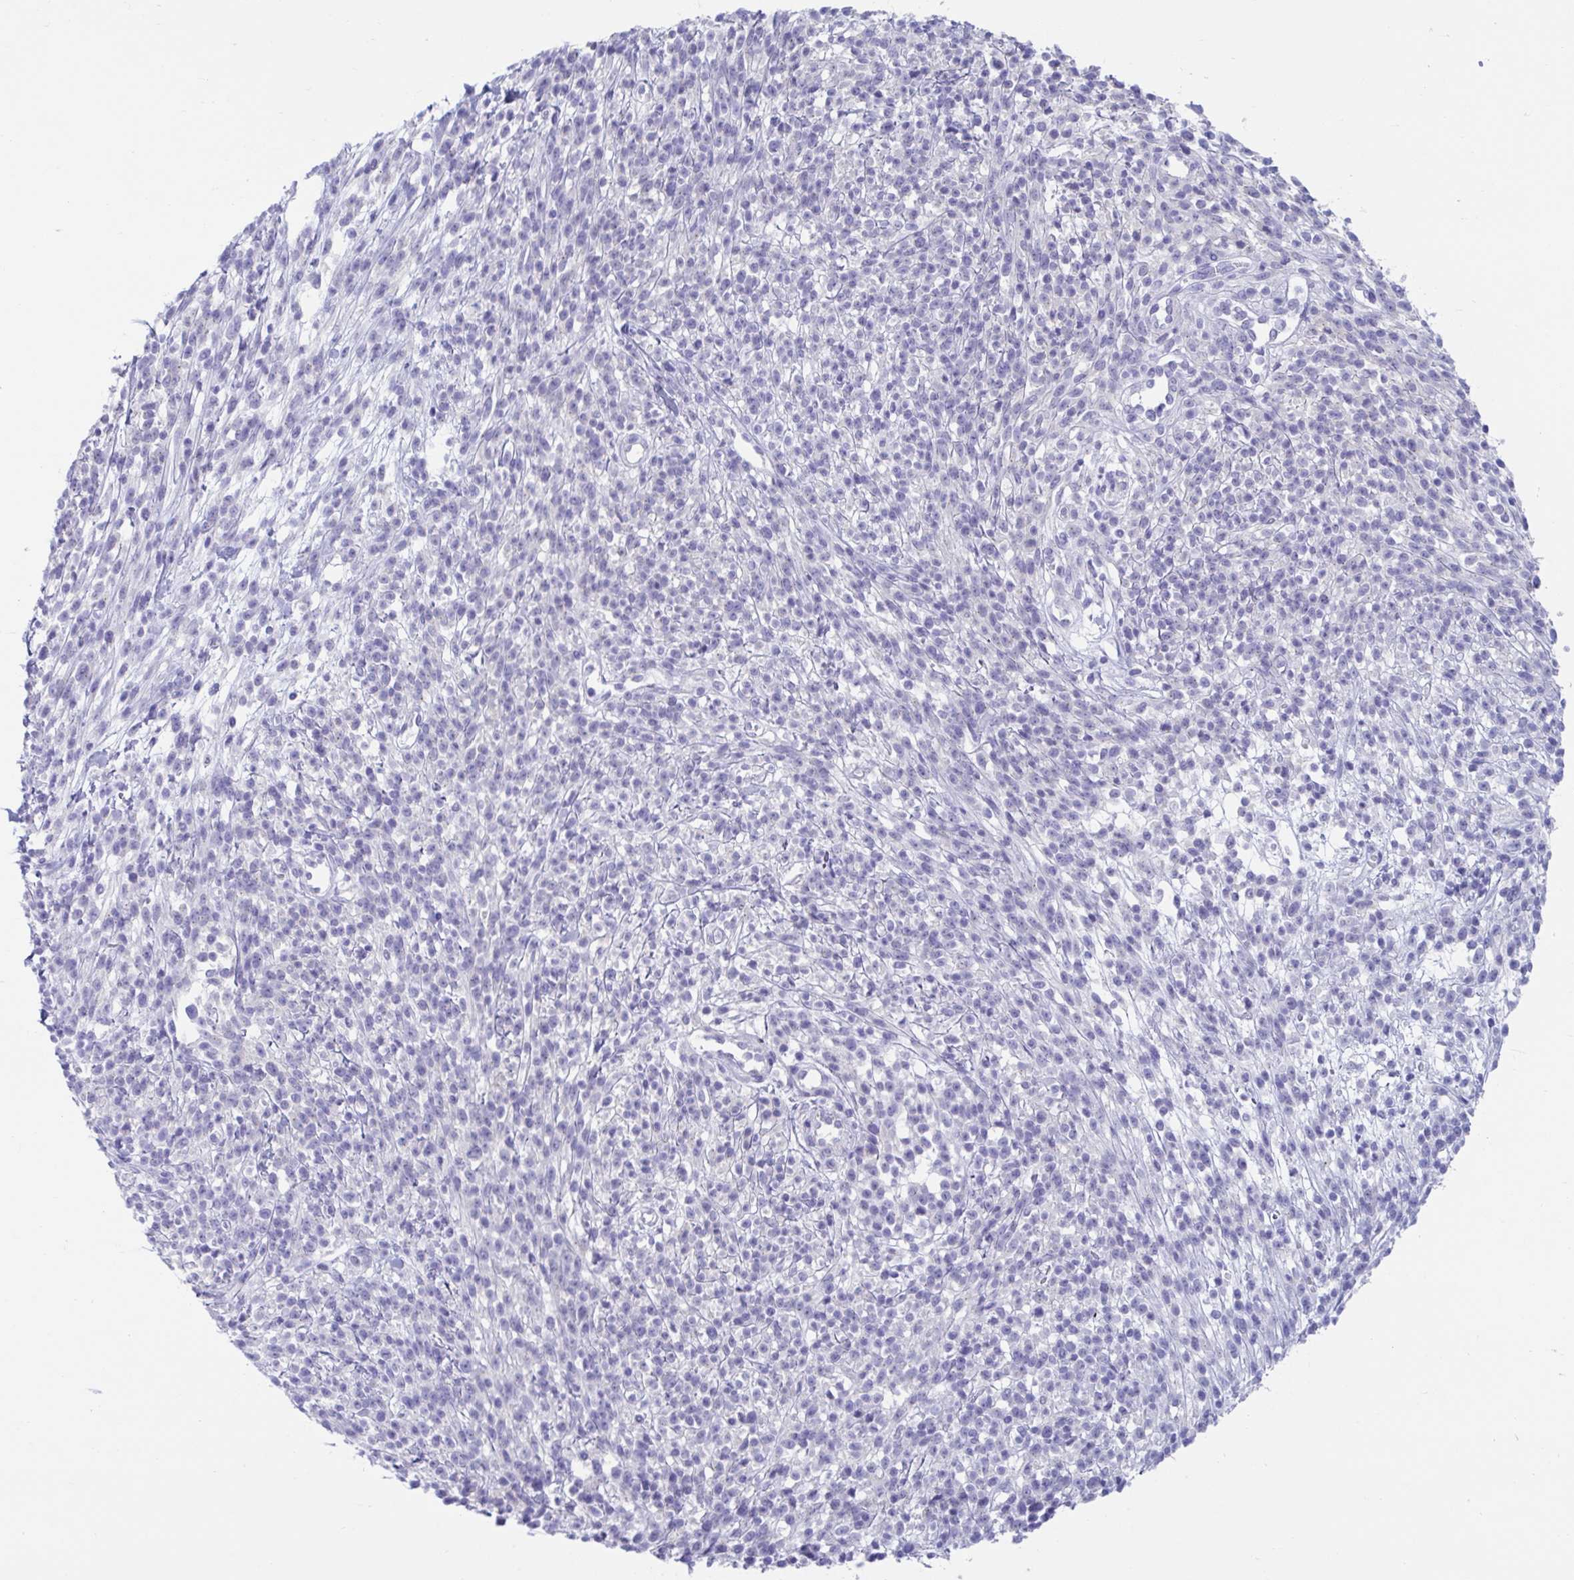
{"staining": {"intensity": "negative", "quantity": "none", "location": "none"}, "tissue": "melanoma", "cell_type": "Tumor cells", "image_type": "cancer", "snomed": [{"axis": "morphology", "description": "Malignant melanoma, NOS"}, {"axis": "topography", "description": "Skin"}, {"axis": "topography", "description": "Skin of trunk"}], "caption": "Tumor cells show no significant protein positivity in melanoma.", "gene": "TTC30B", "patient": {"sex": "male", "age": 74}}